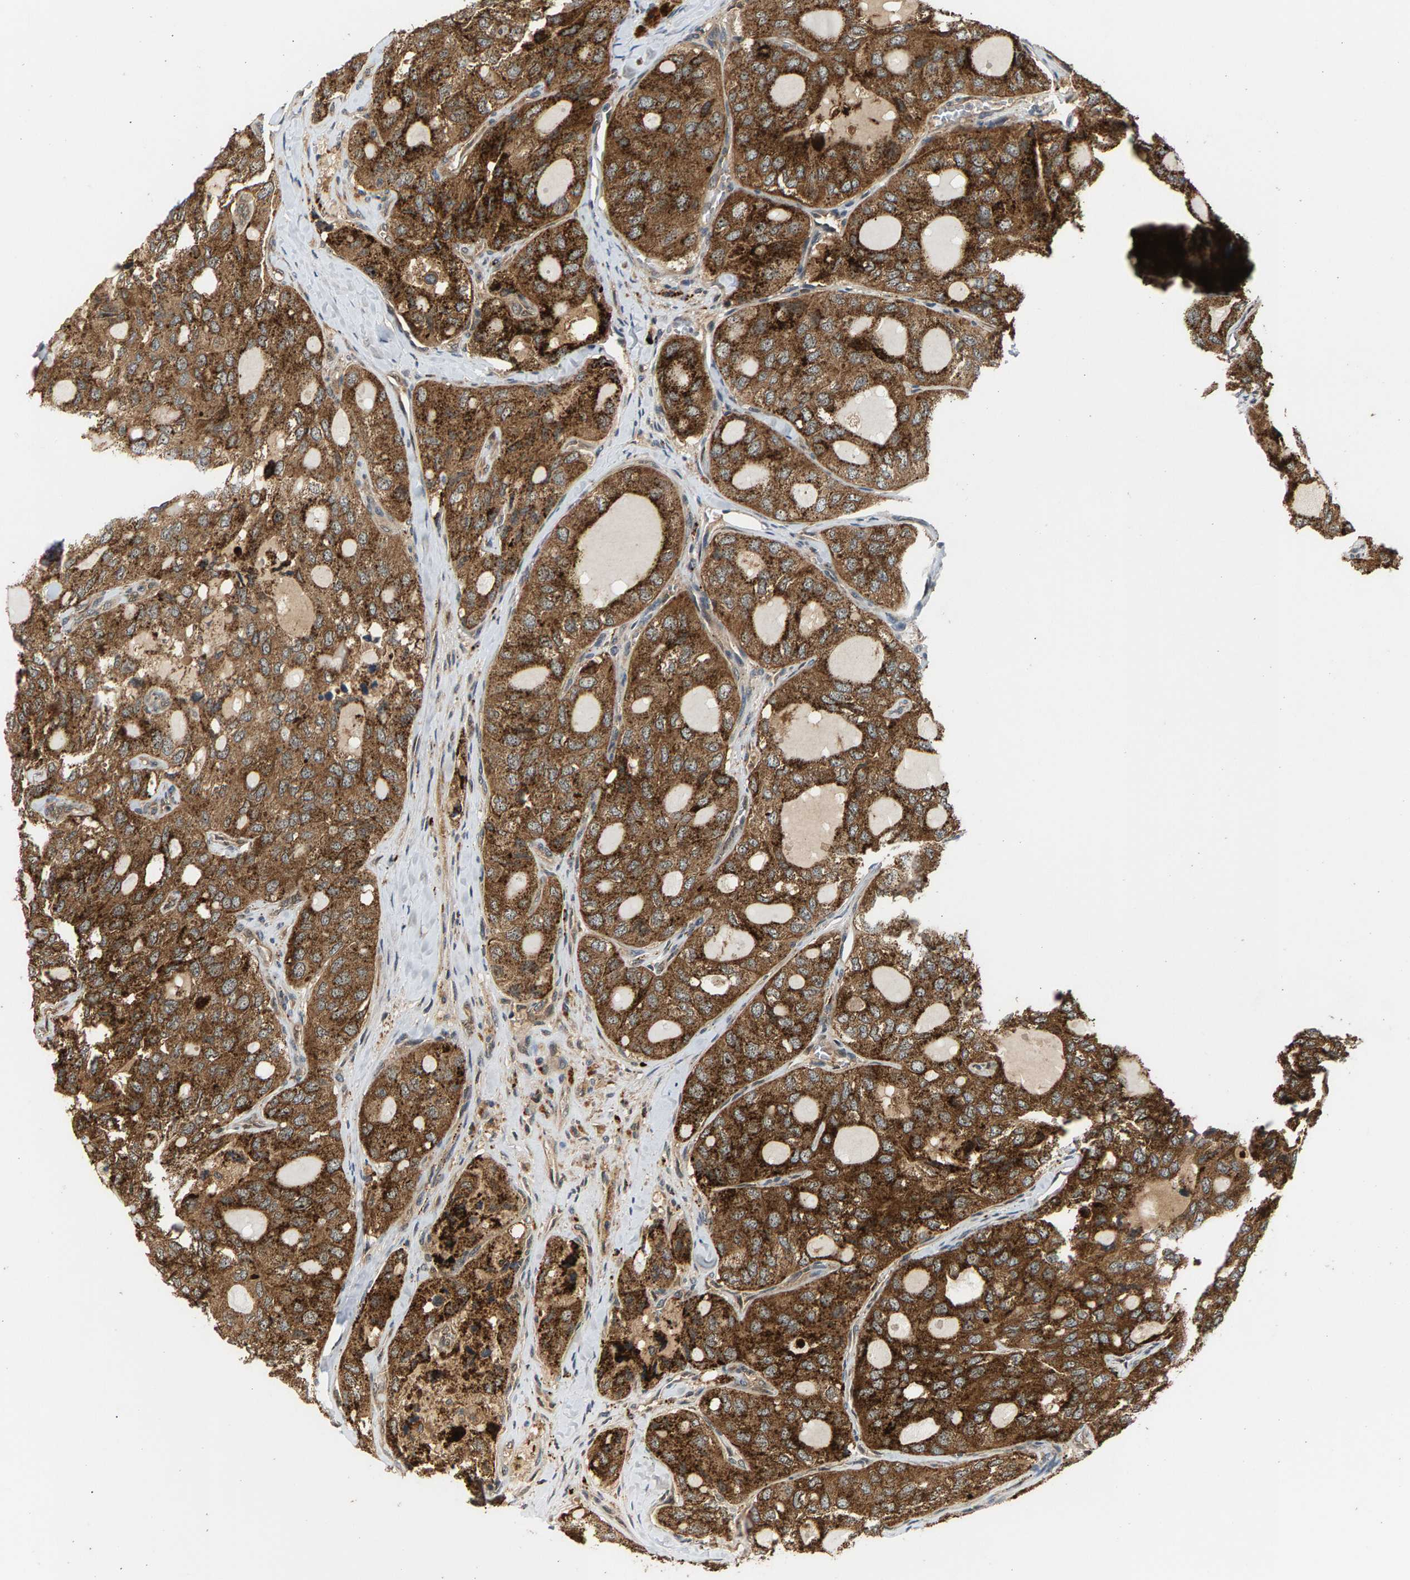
{"staining": {"intensity": "strong", "quantity": ">75%", "location": "cytoplasmic/membranous"}, "tissue": "thyroid cancer", "cell_type": "Tumor cells", "image_type": "cancer", "snomed": [{"axis": "morphology", "description": "Follicular adenoma carcinoma, NOS"}, {"axis": "topography", "description": "Thyroid gland"}], "caption": "The micrograph demonstrates a brown stain indicating the presence of a protein in the cytoplasmic/membranous of tumor cells in thyroid cancer (follicular adenoma carcinoma).", "gene": "MAP2K5", "patient": {"sex": "male", "age": 75}}